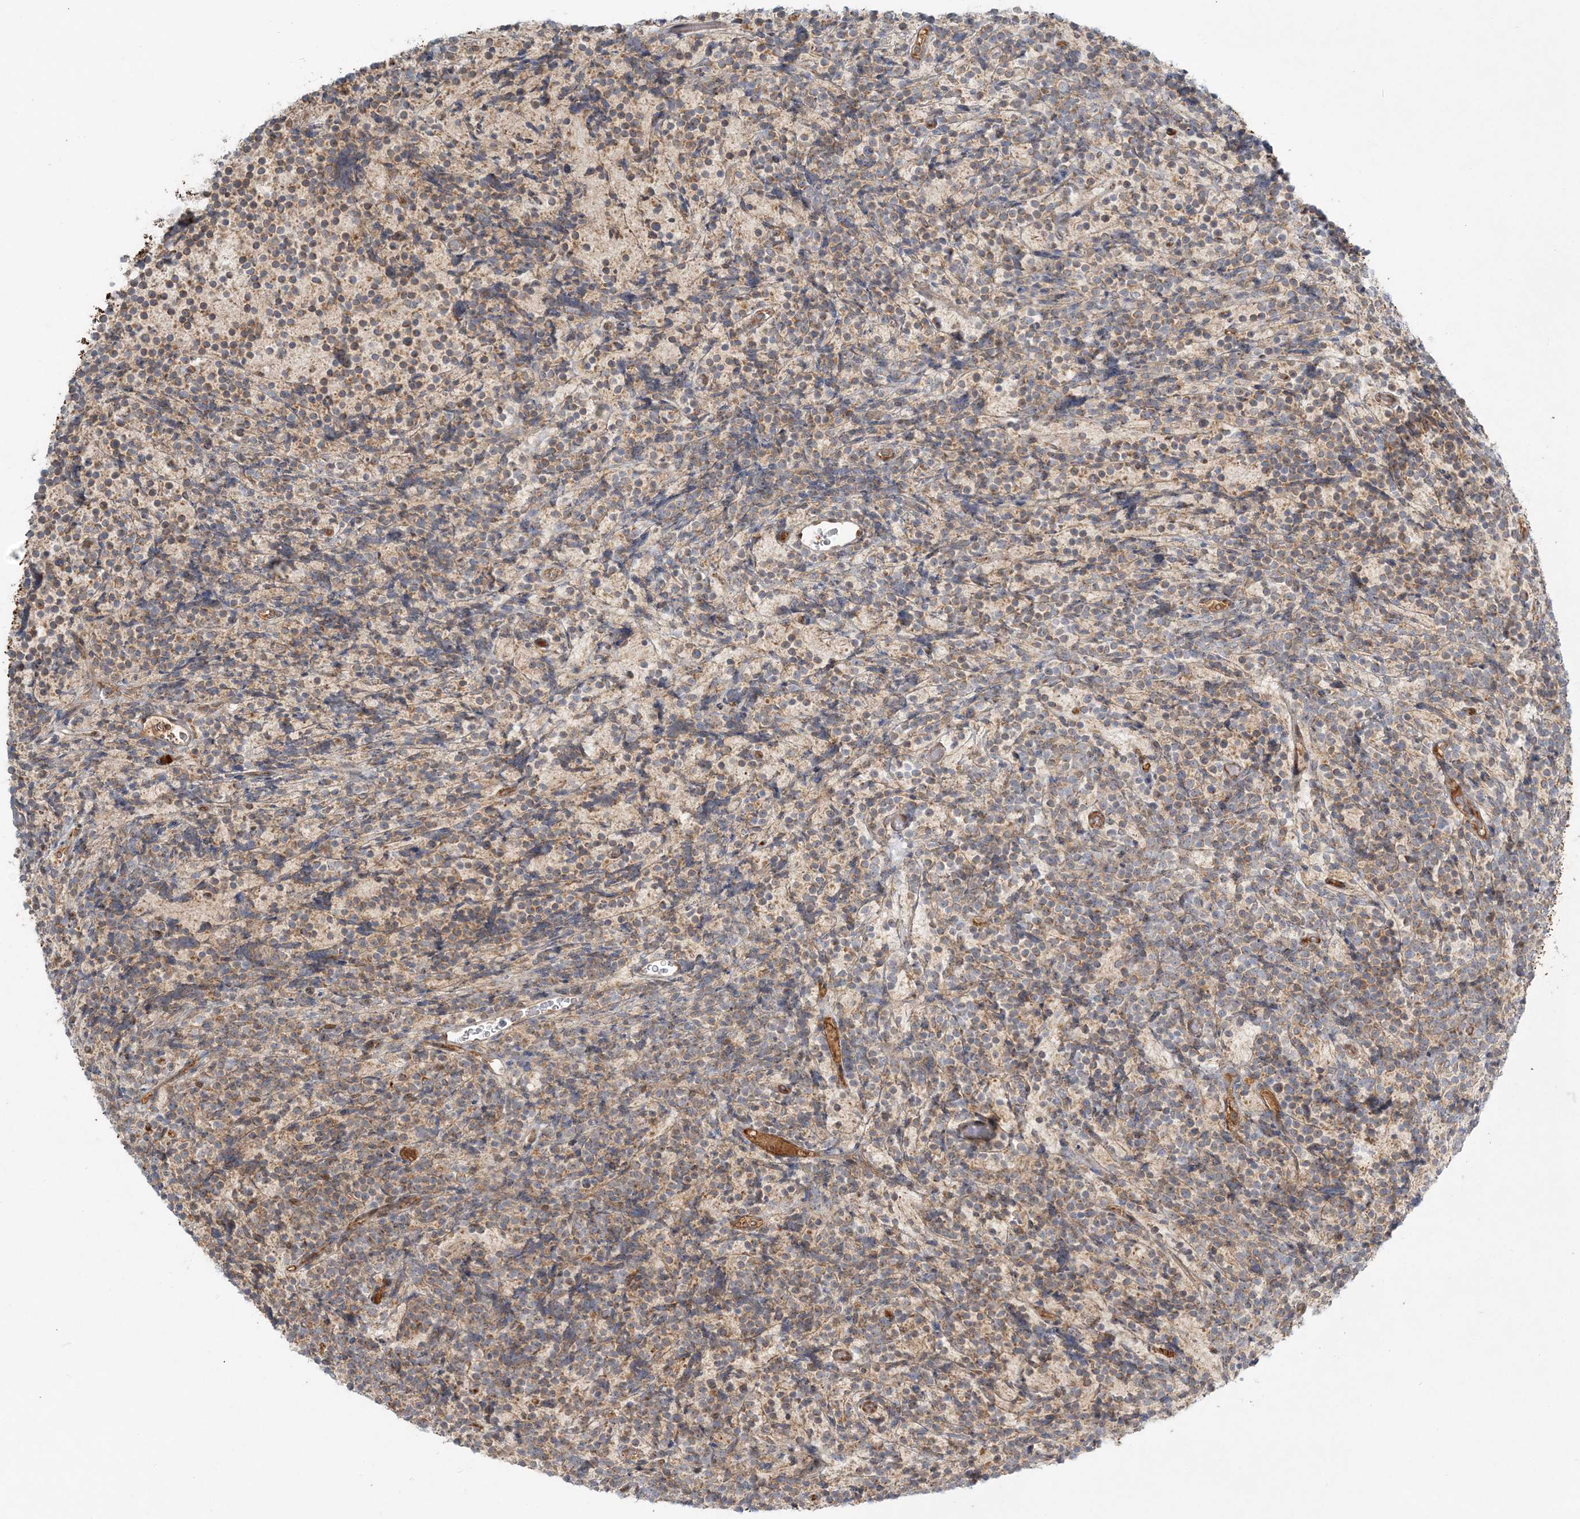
{"staining": {"intensity": "weak", "quantity": "25%-75%", "location": "cytoplasmic/membranous"}, "tissue": "glioma", "cell_type": "Tumor cells", "image_type": "cancer", "snomed": [{"axis": "morphology", "description": "Glioma, malignant, Low grade"}, {"axis": "topography", "description": "Brain"}], "caption": "High-power microscopy captured an immunohistochemistry (IHC) micrograph of glioma, revealing weak cytoplasmic/membranous staining in approximately 25%-75% of tumor cells. (Stains: DAB in brown, nuclei in blue, Microscopy: brightfield microscopy at high magnification).", "gene": "AP1AR", "patient": {"sex": "female", "age": 1}}